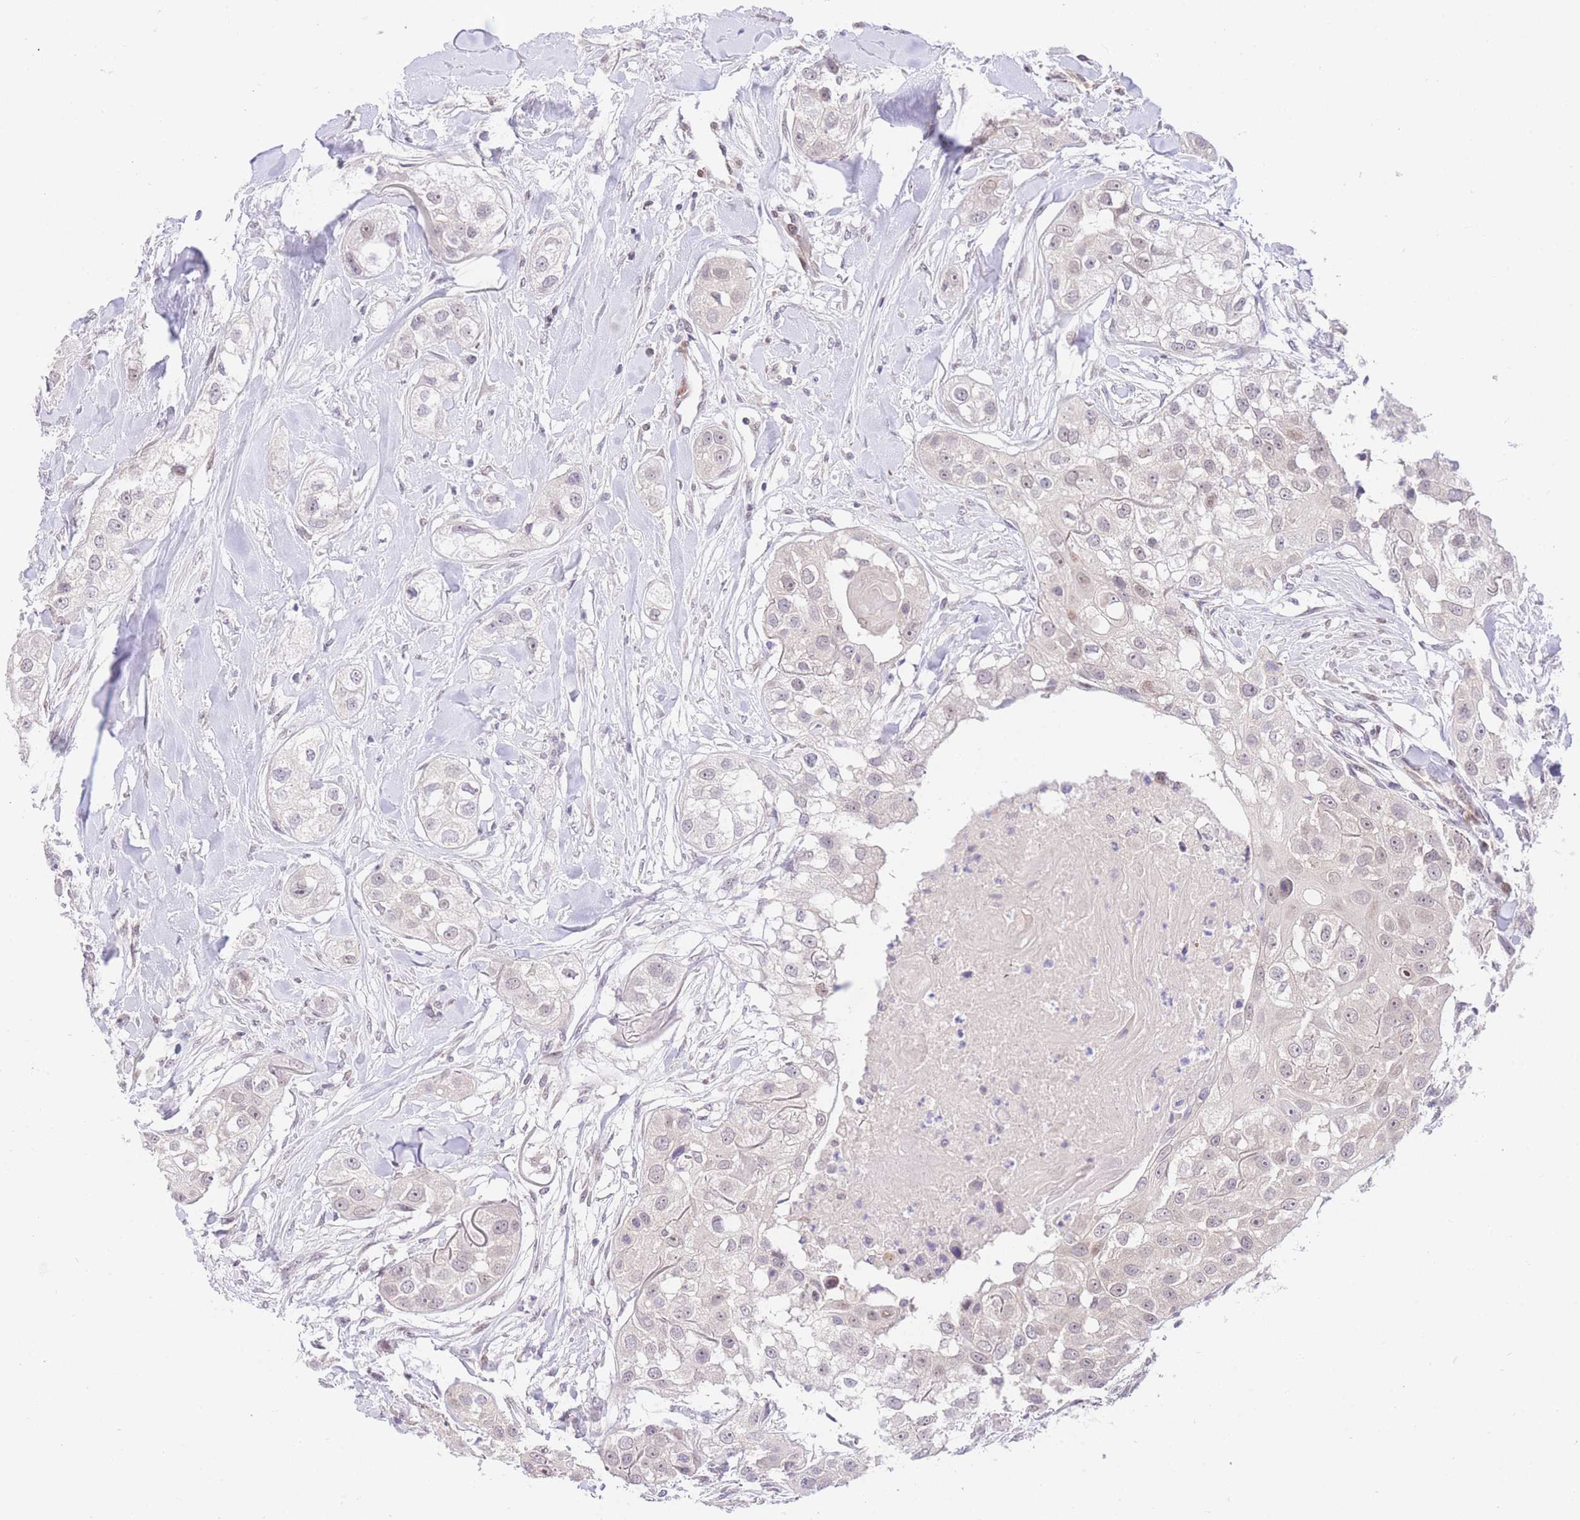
{"staining": {"intensity": "weak", "quantity": "<25%", "location": "nuclear"}, "tissue": "head and neck cancer", "cell_type": "Tumor cells", "image_type": "cancer", "snomed": [{"axis": "morphology", "description": "Normal tissue, NOS"}, {"axis": "morphology", "description": "Squamous cell carcinoma, NOS"}, {"axis": "topography", "description": "Skeletal muscle"}, {"axis": "topography", "description": "Head-Neck"}], "caption": "IHC micrograph of neoplastic tissue: squamous cell carcinoma (head and neck) stained with DAB shows no significant protein staining in tumor cells.", "gene": "STK39", "patient": {"sex": "male", "age": 51}}